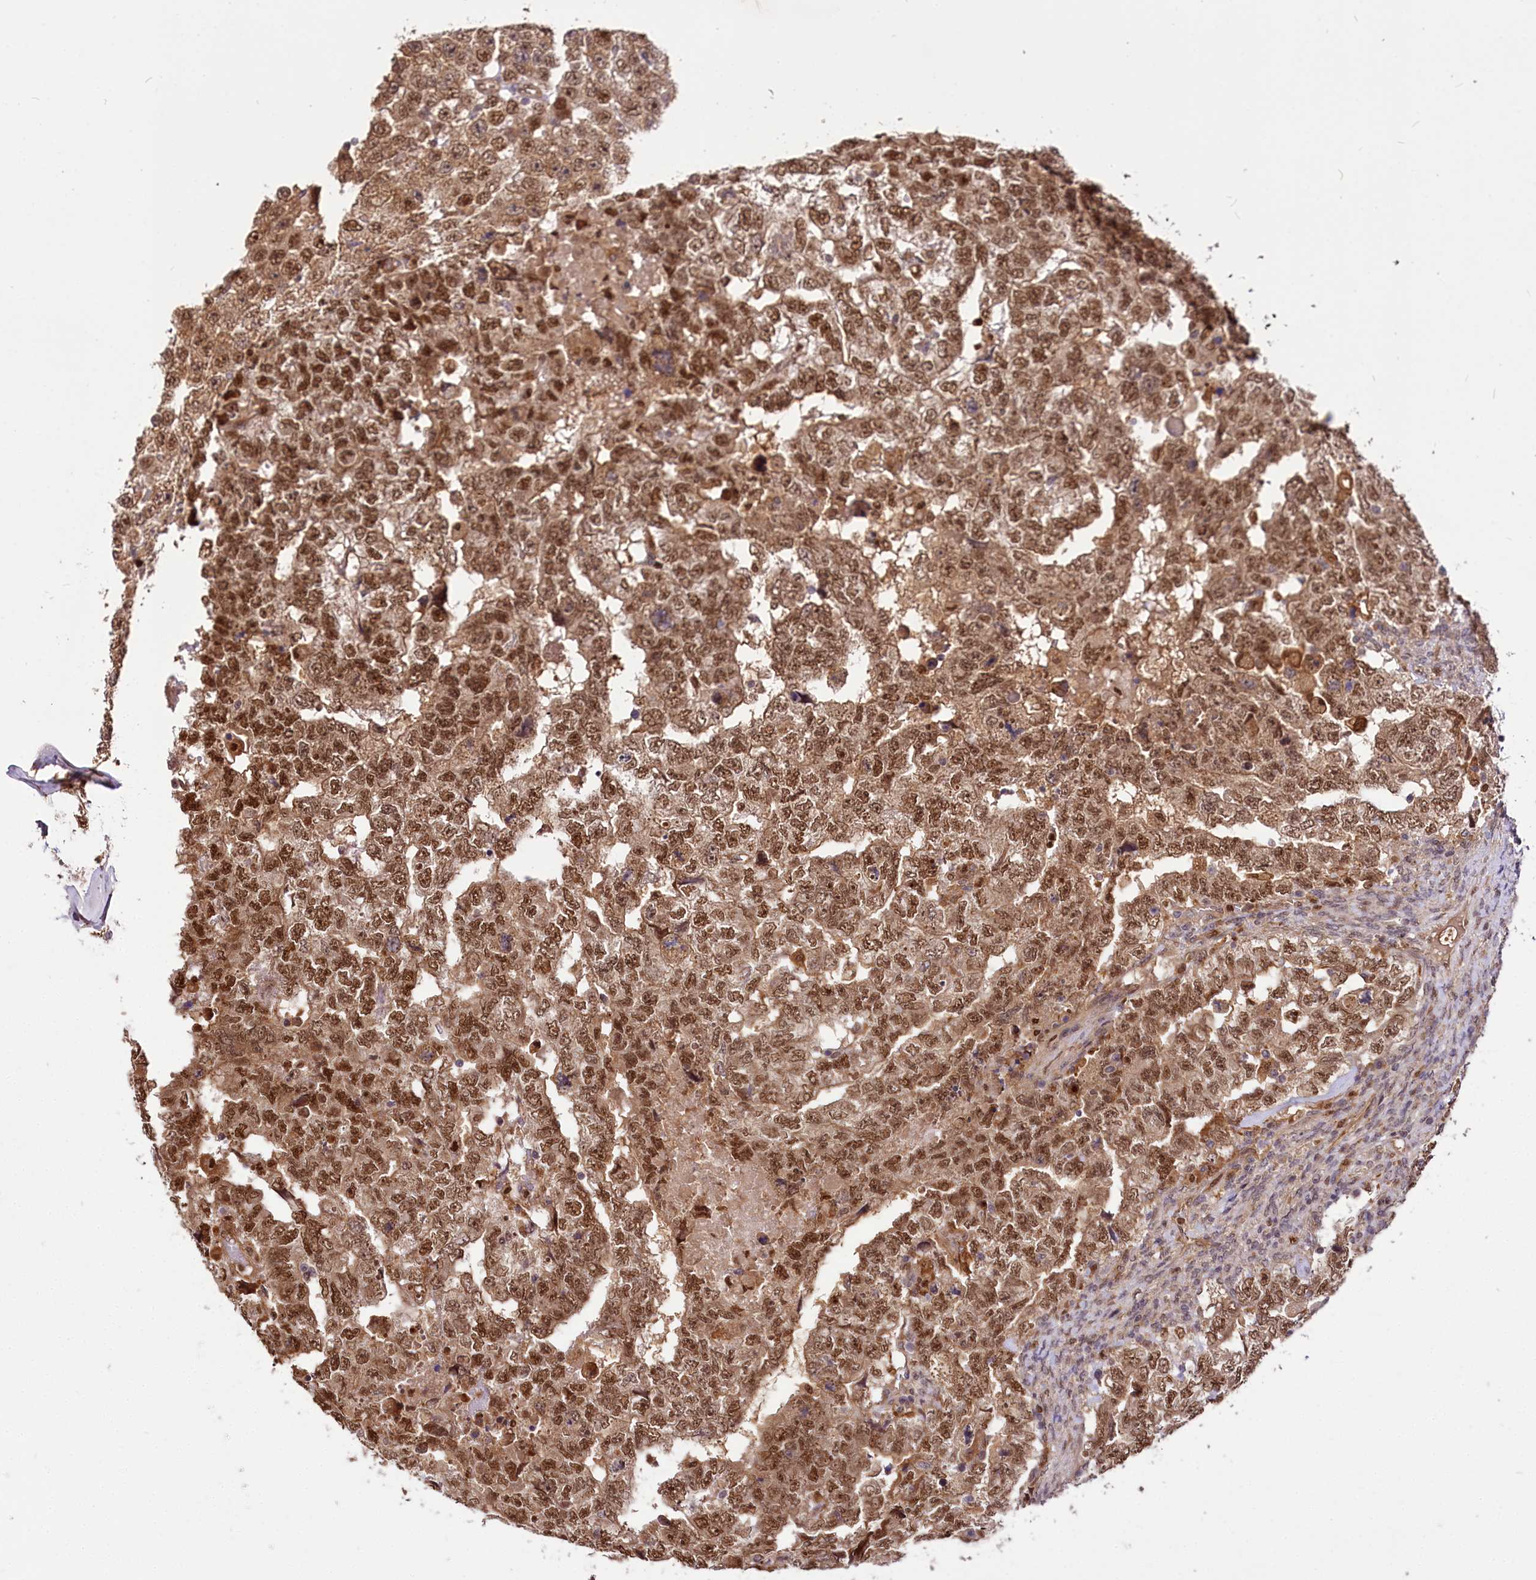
{"staining": {"intensity": "strong", "quantity": ">75%", "location": "nuclear"}, "tissue": "testis cancer", "cell_type": "Tumor cells", "image_type": "cancer", "snomed": [{"axis": "morphology", "description": "Carcinoma, Embryonal, NOS"}, {"axis": "topography", "description": "Testis"}], "caption": "Embryonal carcinoma (testis) tissue exhibits strong nuclear expression in approximately >75% of tumor cells (IHC, brightfield microscopy, high magnification).", "gene": "GNL3L", "patient": {"sex": "male", "age": 36}}